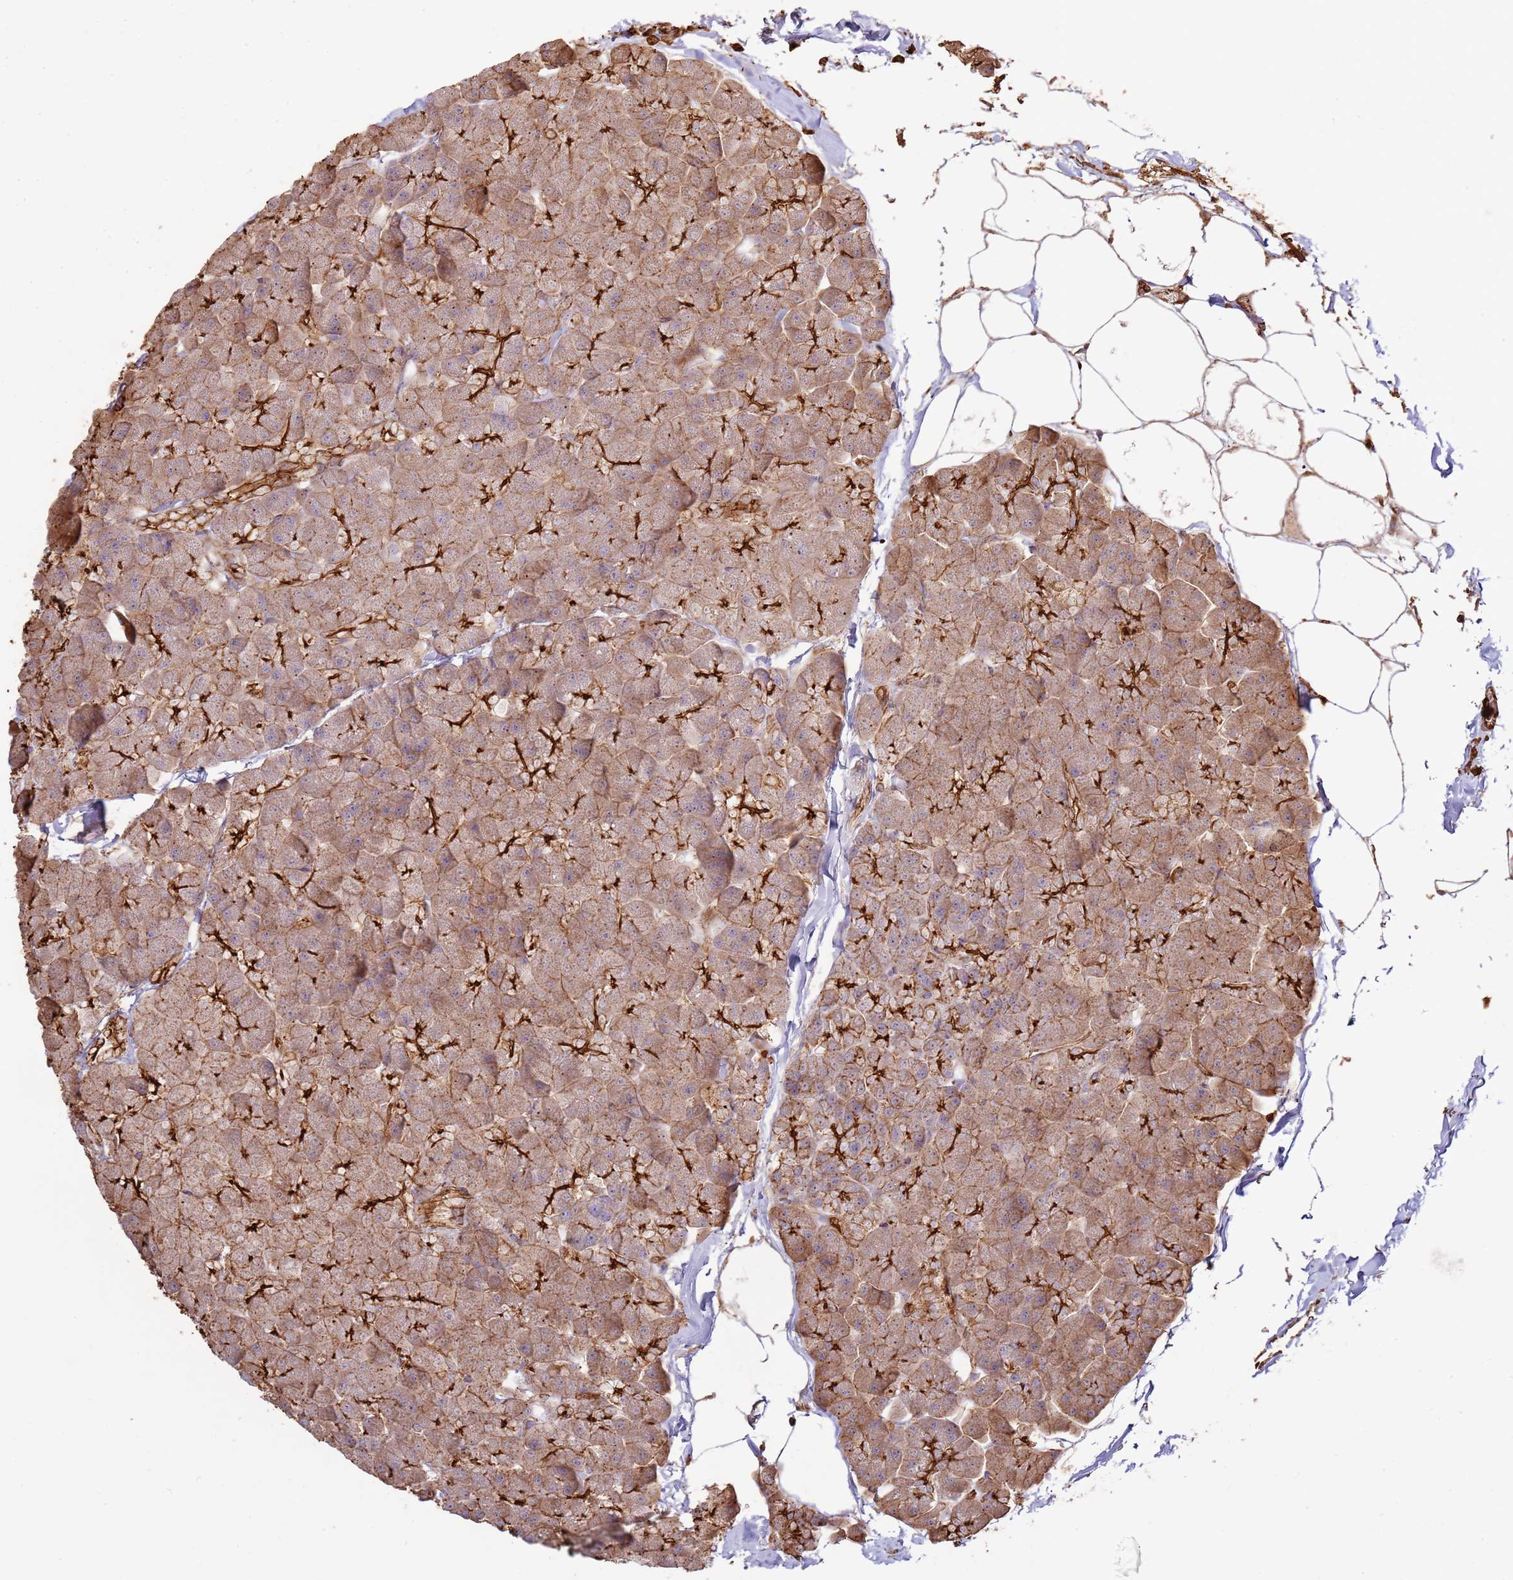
{"staining": {"intensity": "strong", "quantity": "25%-75%", "location": "cytoplasmic/membranous"}, "tissue": "pancreas", "cell_type": "Exocrine glandular cells", "image_type": "normal", "snomed": [{"axis": "morphology", "description": "Normal tissue, NOS"}, {"axis": "topography", "description": "Pancreas"}], "caption": "DAB (3,3'-diaminobenzidine) immunohistochemical staining of benign pancreas displays strong cytoplasmic/membranous protein positivity in approximately 25%-75% of exocrine glandular cells. (IHC, brightfield microscopy, high magnification).", "gene": "NDUFAF4", "patient": {"sex": "male", "age": 35}}